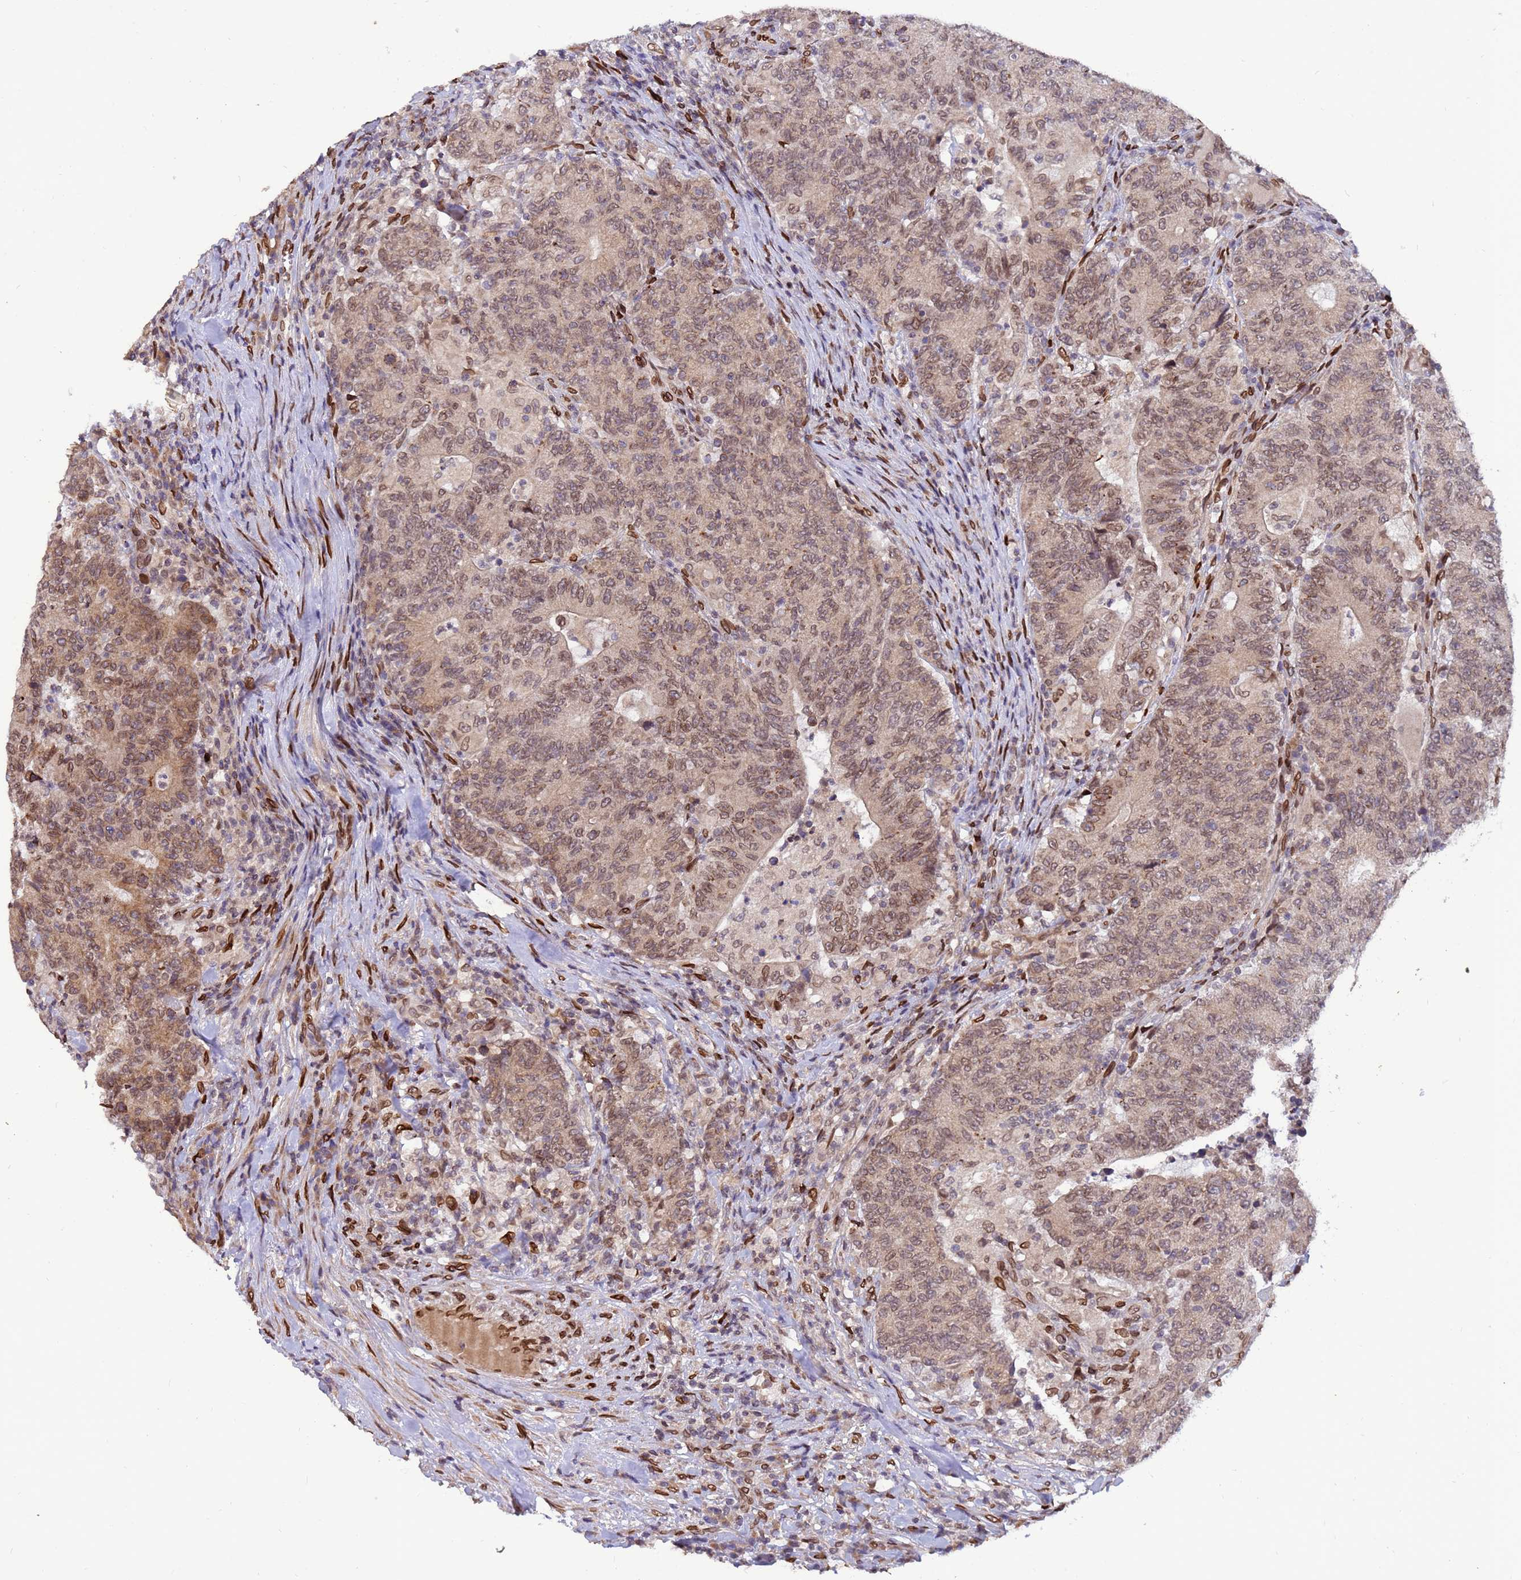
{"staining": {"intensity": "moderate", "quantity": "25%-75%", "location": "cytoplasmic/membranous,nuclear"}, "tissue": "colorectal cancer", "cell_type": "Tumor cells", "image_type": "cancer", "snomed": [{"axis": "morphology", "description": "Adenocarcinoma, NOS"}, {"axis": "topography", "description": "Colon"}], "caption": "Colorectal cancer stained with a protein marker demonstrates moderate staining in tumor cells.", "gene": "GPR135", "patient": {"sex": "female", "age": 75}}